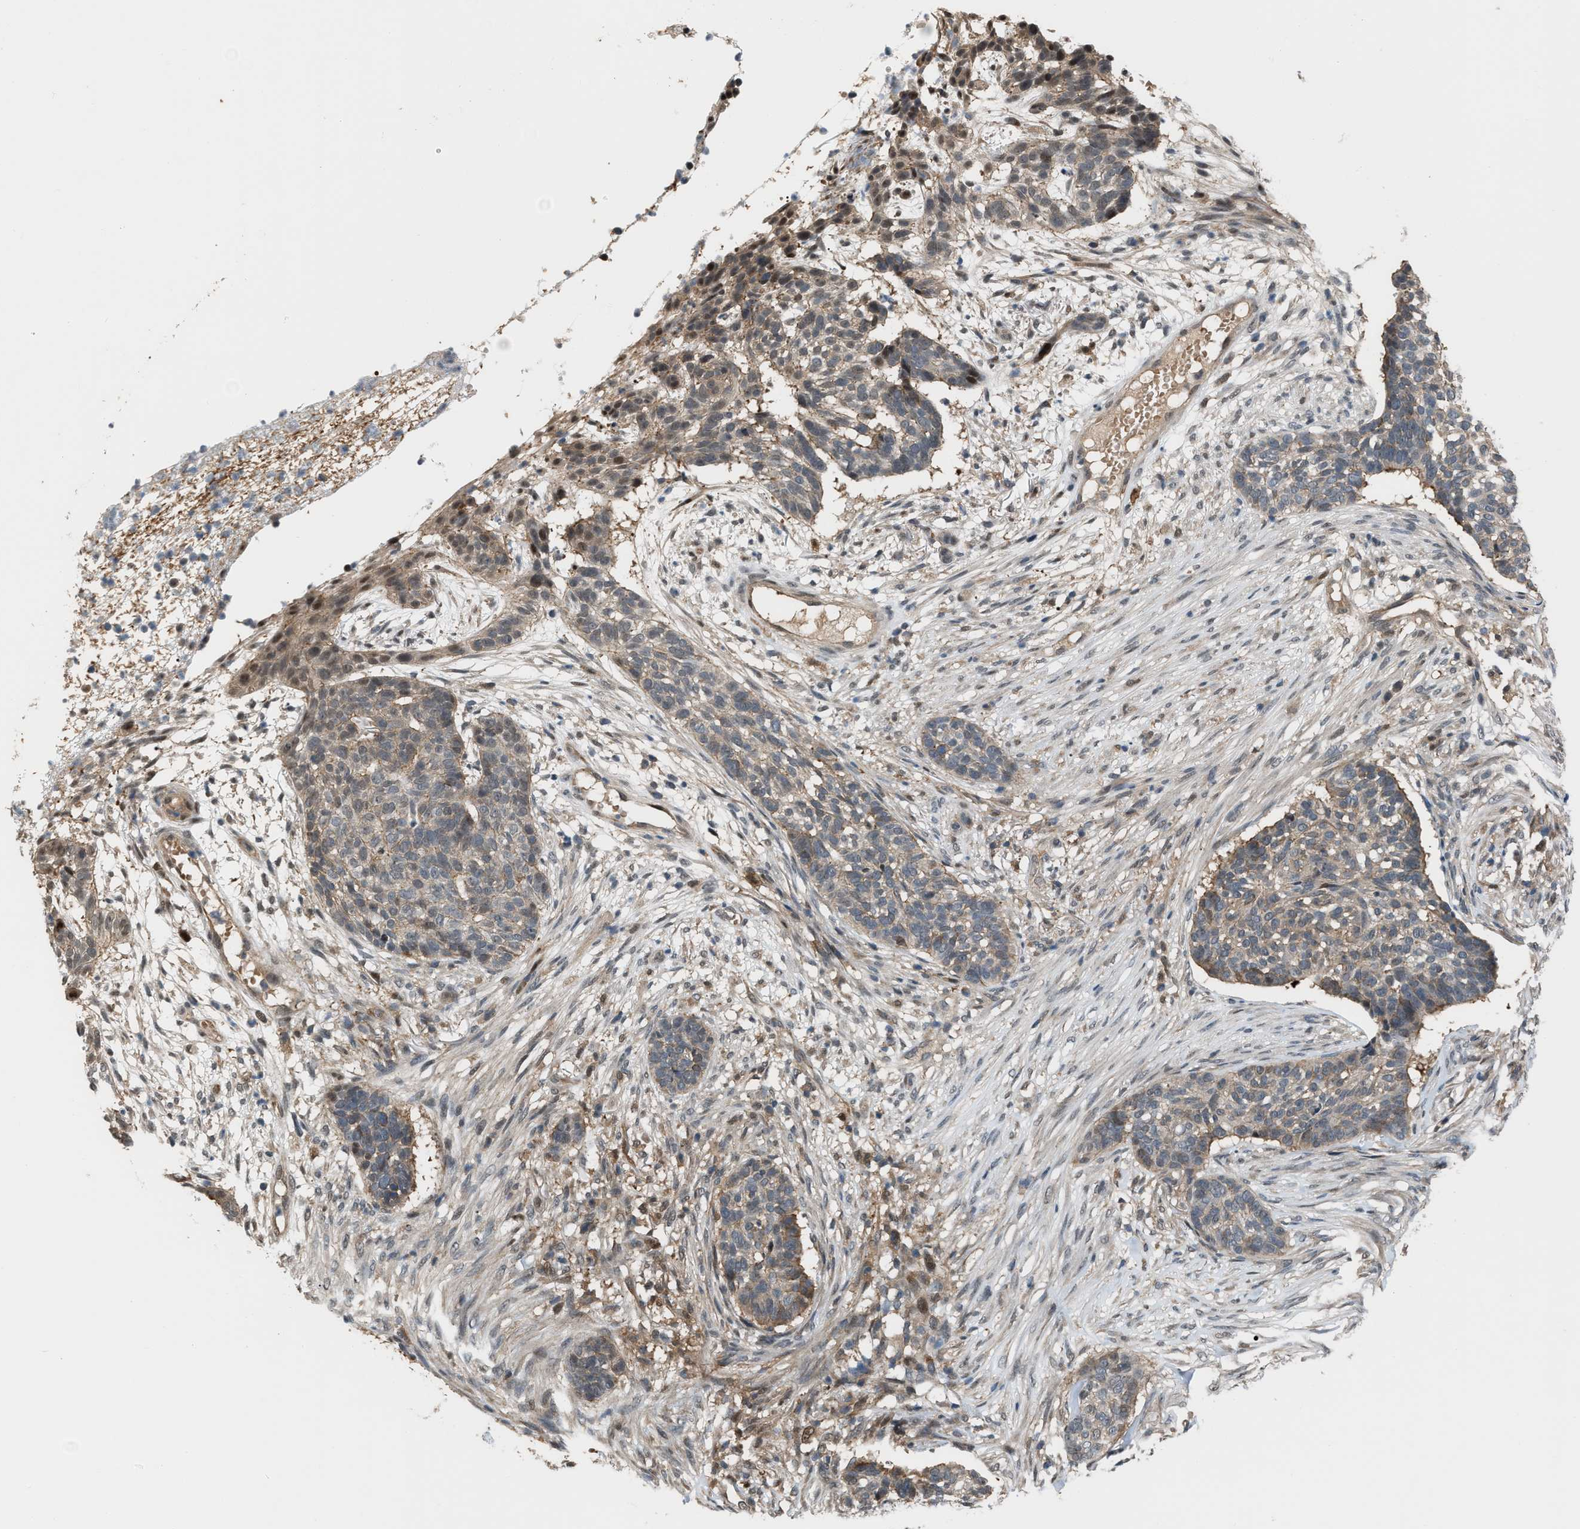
{"staining": {"intensity": "weak", "quantity": "<25%", "location": "cytoplasmic/membranous"}, "tissue": "skin cancer", "cell_type": "Tumor cells", "image_type": "cancer", "snomed": [{"axis": "morphology", "description": "Basal cell carcinoma"}, {"axis": "topography", "description": "Skin"}], "caption": "Human skin basal cell carcinoma stained for a protein using IHC displays no expression in tumor cells.", "gene": "RFFL", "patient": {"sex": "male", "age": 85}}